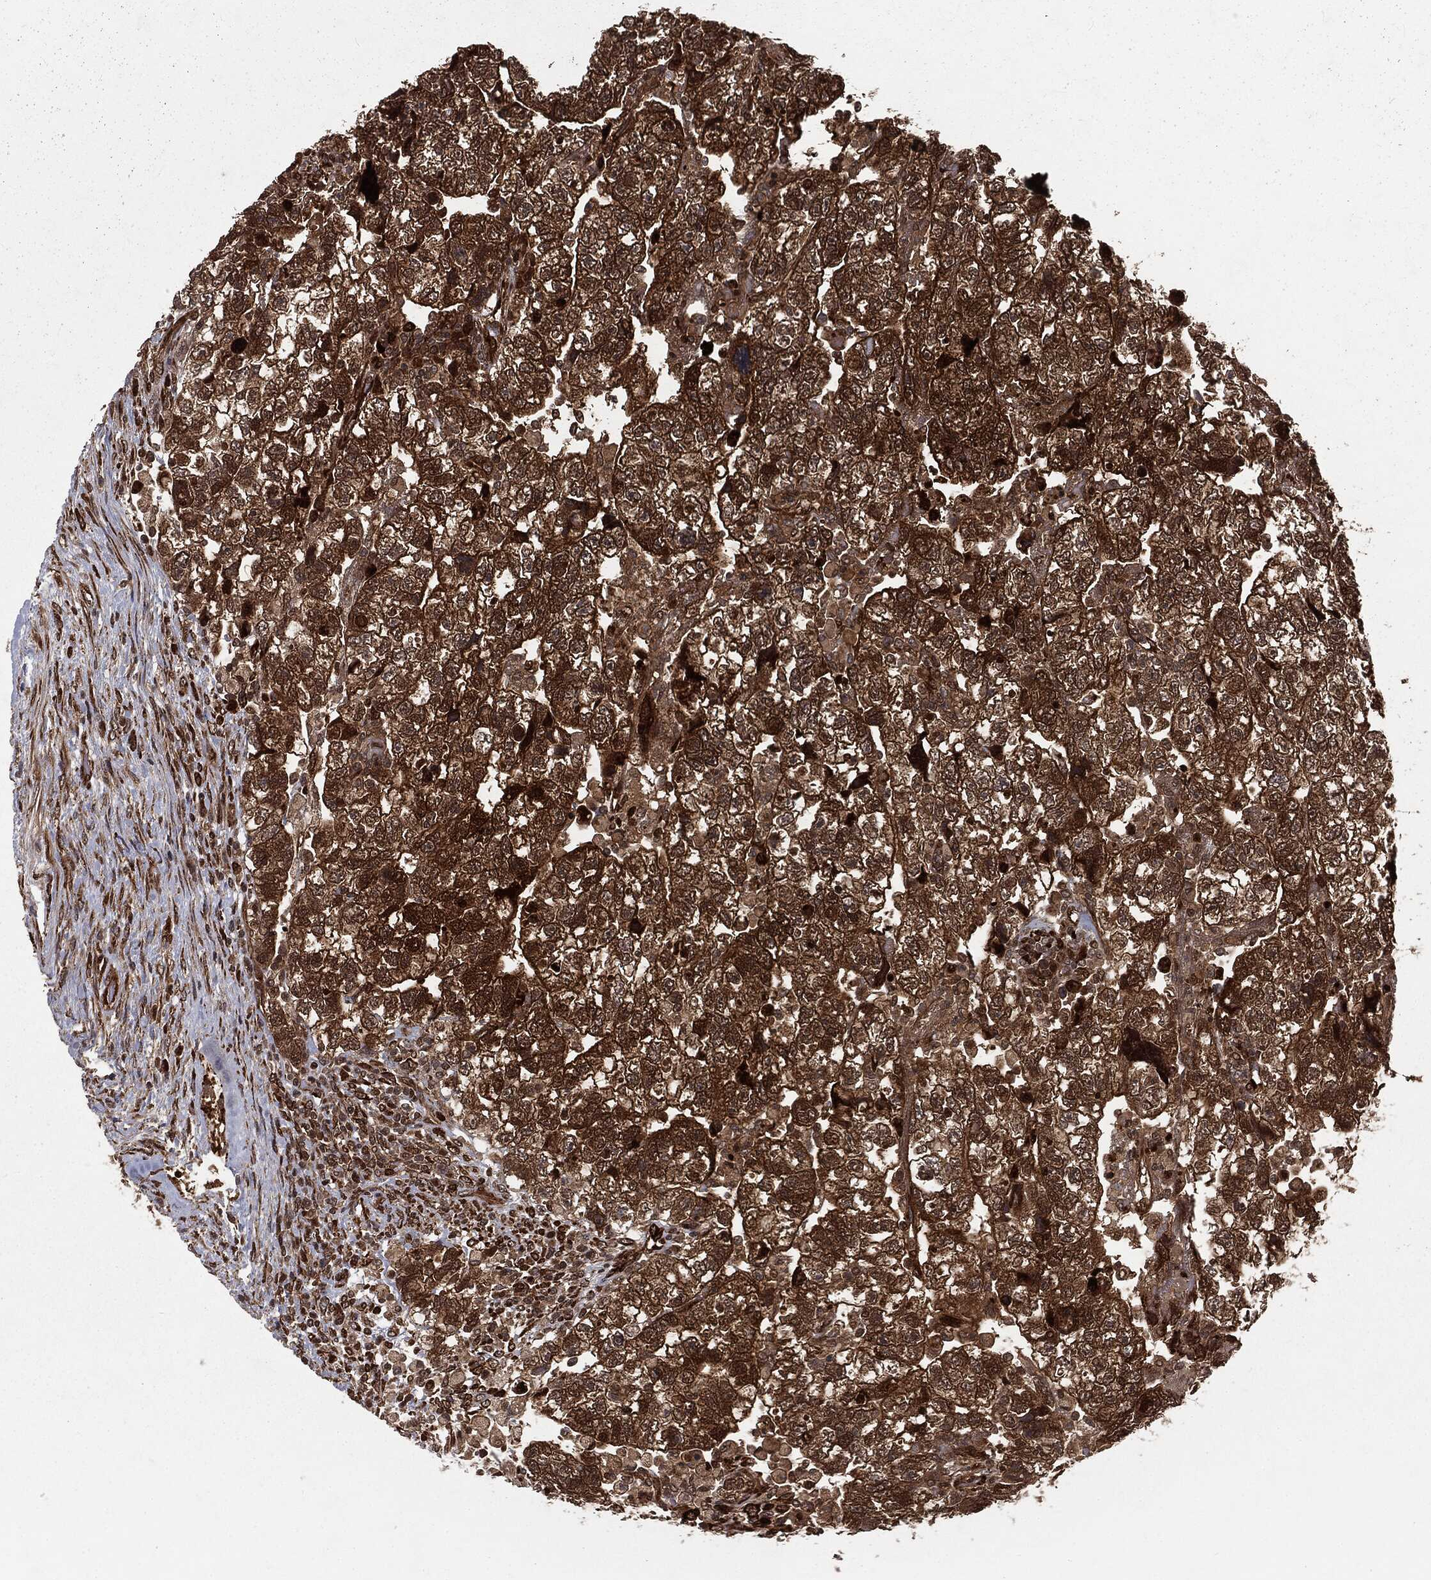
{"staining": {"intensity": "strong", "quantity": ">75%", "location": "cytoplasmic/membranous,nuclear"}, "tissue": "testis cancer", "cell_type": "Tumor cells", "image_type": "cancer", "snomed": [{"axis": "morphology", "description": "Normal tissue, NOS"}, {"axis": "morphology", "description": "Carcinoma, Embryonal, NOS"}, {"axis": "topography", "description": "Testis"}], "caption": "Testis cancer (embryonal carcinoma) stained with a protein marker displays strong staining in tumor cells.", "gene": "RANBP9", "patient": {"sex": "male", "age": 36}}